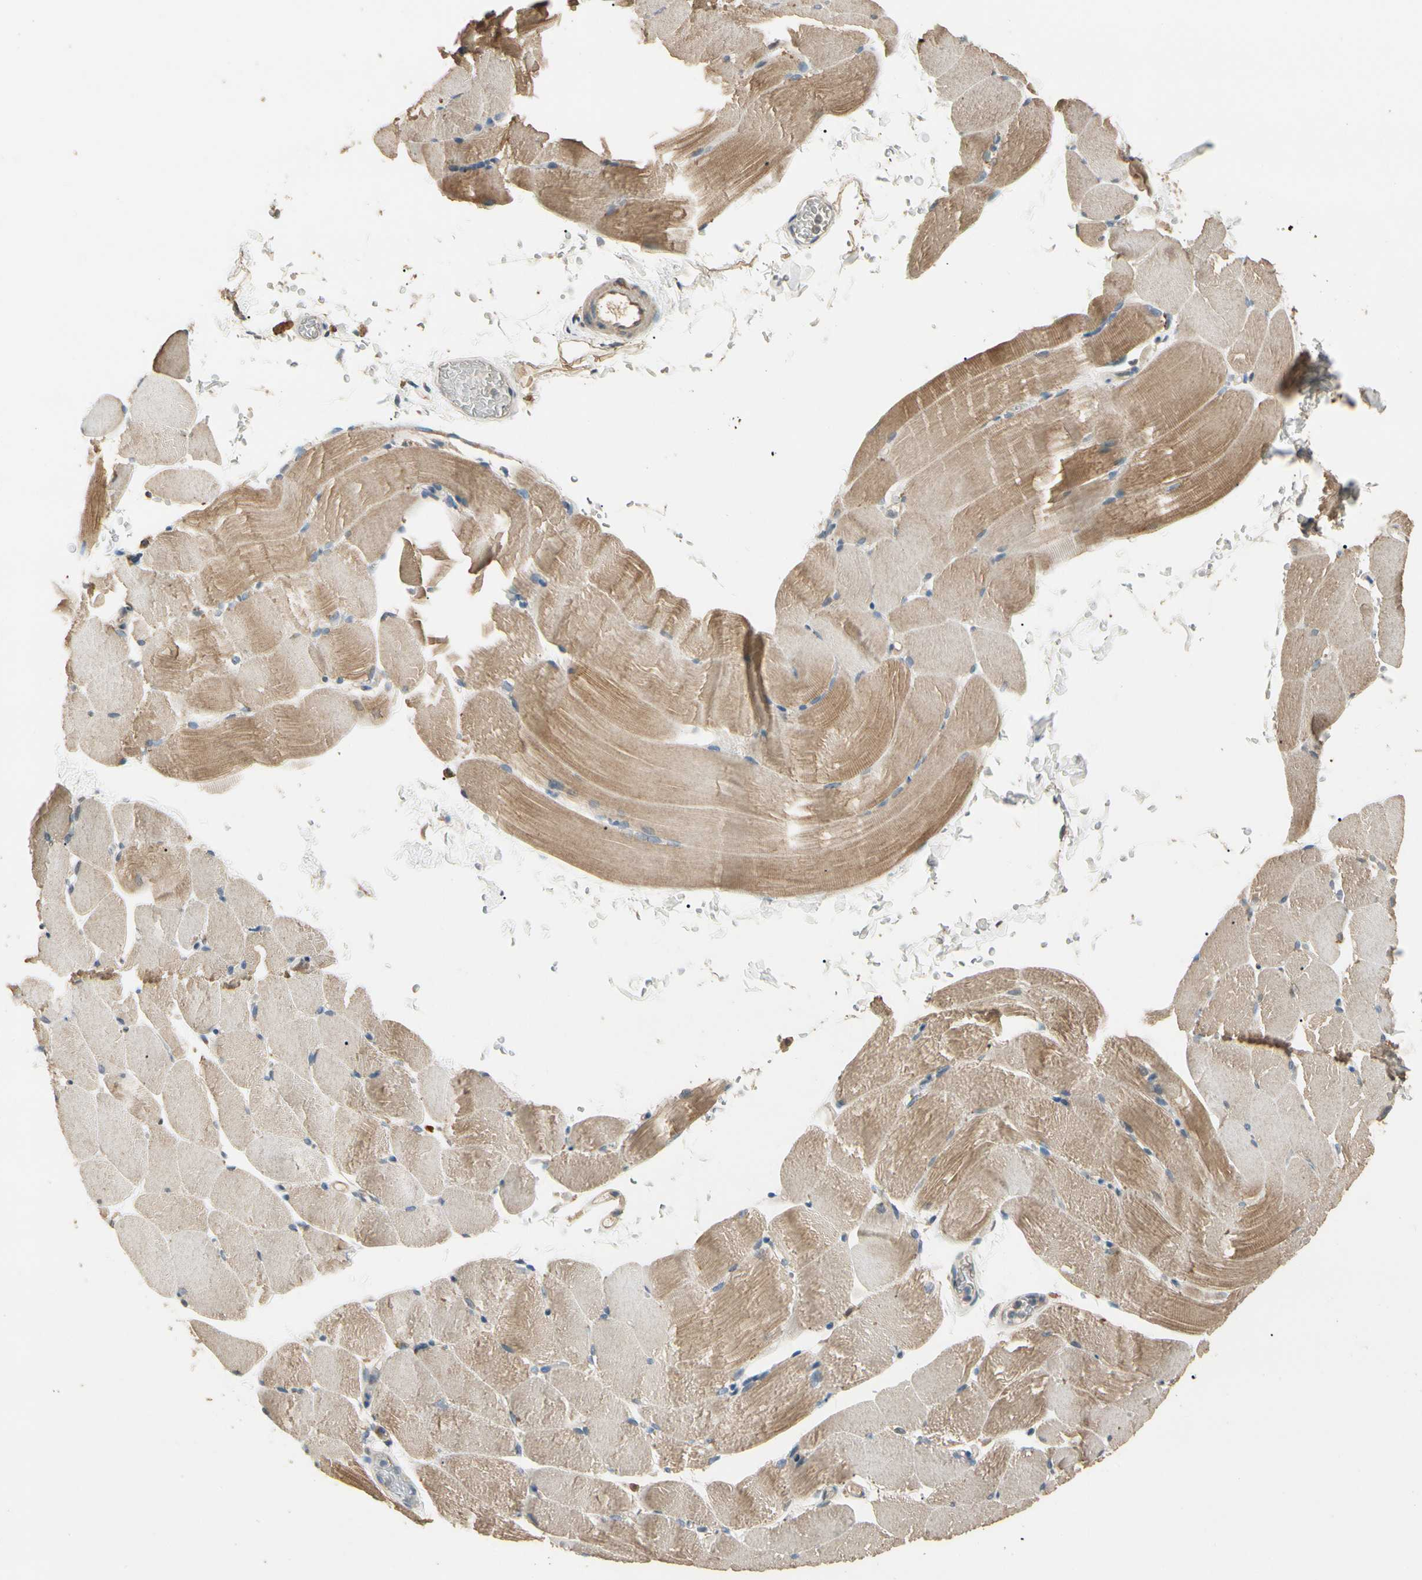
{"staining": {"intensity": "moderate", "quantity": ">75%", "location": "cytoplasmic/membranous"}, "tissue": "skeletal muscle", "cell_type": "Myocytes", "image_type": "normal", "snomed": [{"axis": "morphology", "description": "Normal tissue, NOS"}, {"axis": "topography", "description": "Skeletal muscle"}, {"axis": "topography", "description": "Parathyroid gland"}], "caption": "Protein positivity by immunohistochemistry exhibits moderate cytoplasmic/membranous staining in approximately >75% of myocytes in normal skeletal muscle.", "gene": "CDH6", "patient": {"sex": "female", "age": 37}}